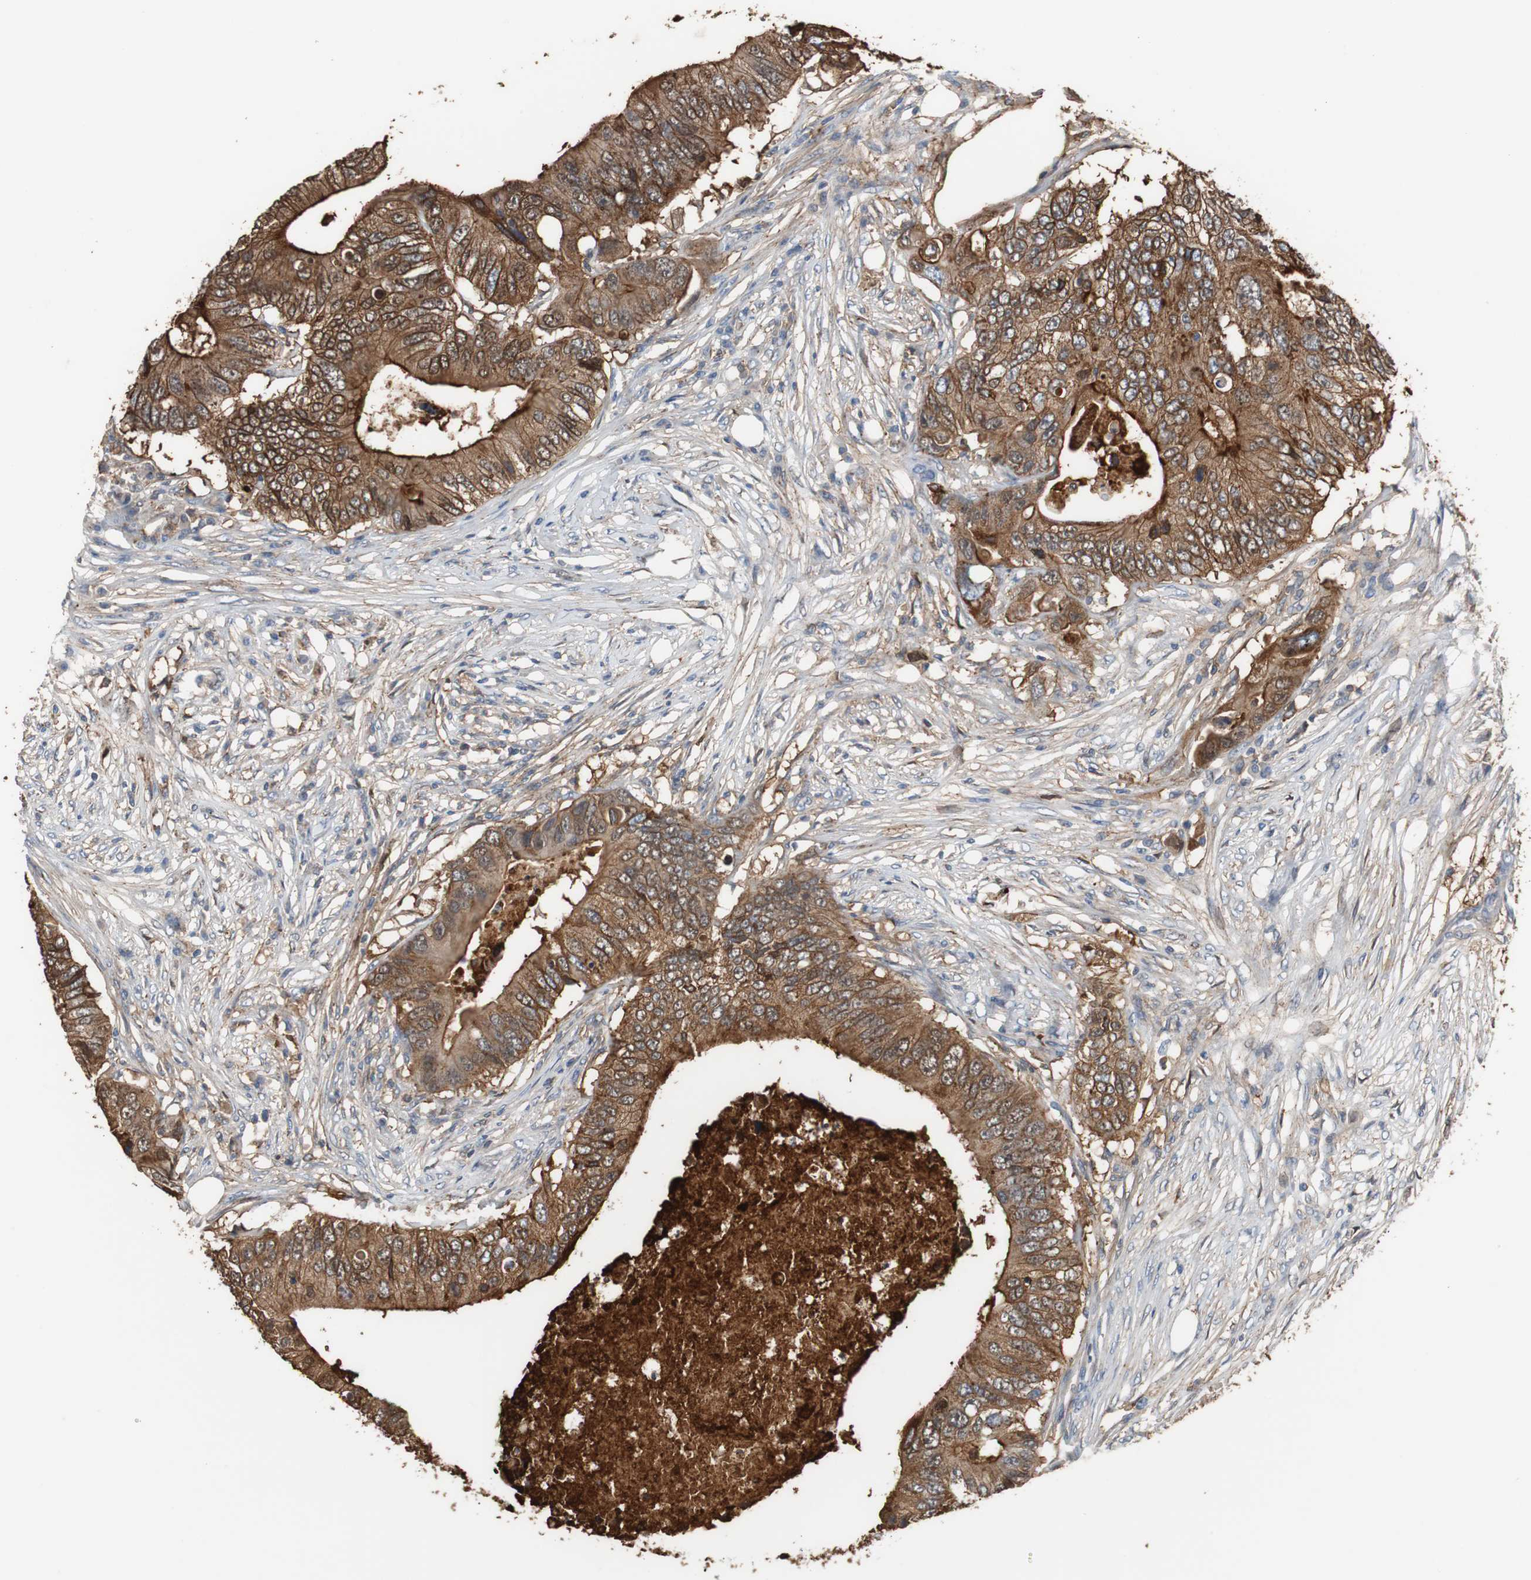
{"staining": {"intensity": "moderate", "quantity": ">75%", "location": "cytoplasmic/membranous"}, "tissue": "colorectal cancer", "cell_type": "Tumor cells", "image_type": "cancer", "snomed": [{"axis": "morphology", "description": "Adenocarcinoma, NOS"}, {"axis": "topography", "description": "Colon"}], "caption": "Immunohistochemical staining of human adenocarcinoma (colorectal) displays medium levels of moderate cytoplasmic/membranous protein positivity in approximately >75% of tumor cells.", "gene": "ANXA4", "patient": {"sex": "male", "age": 71}}